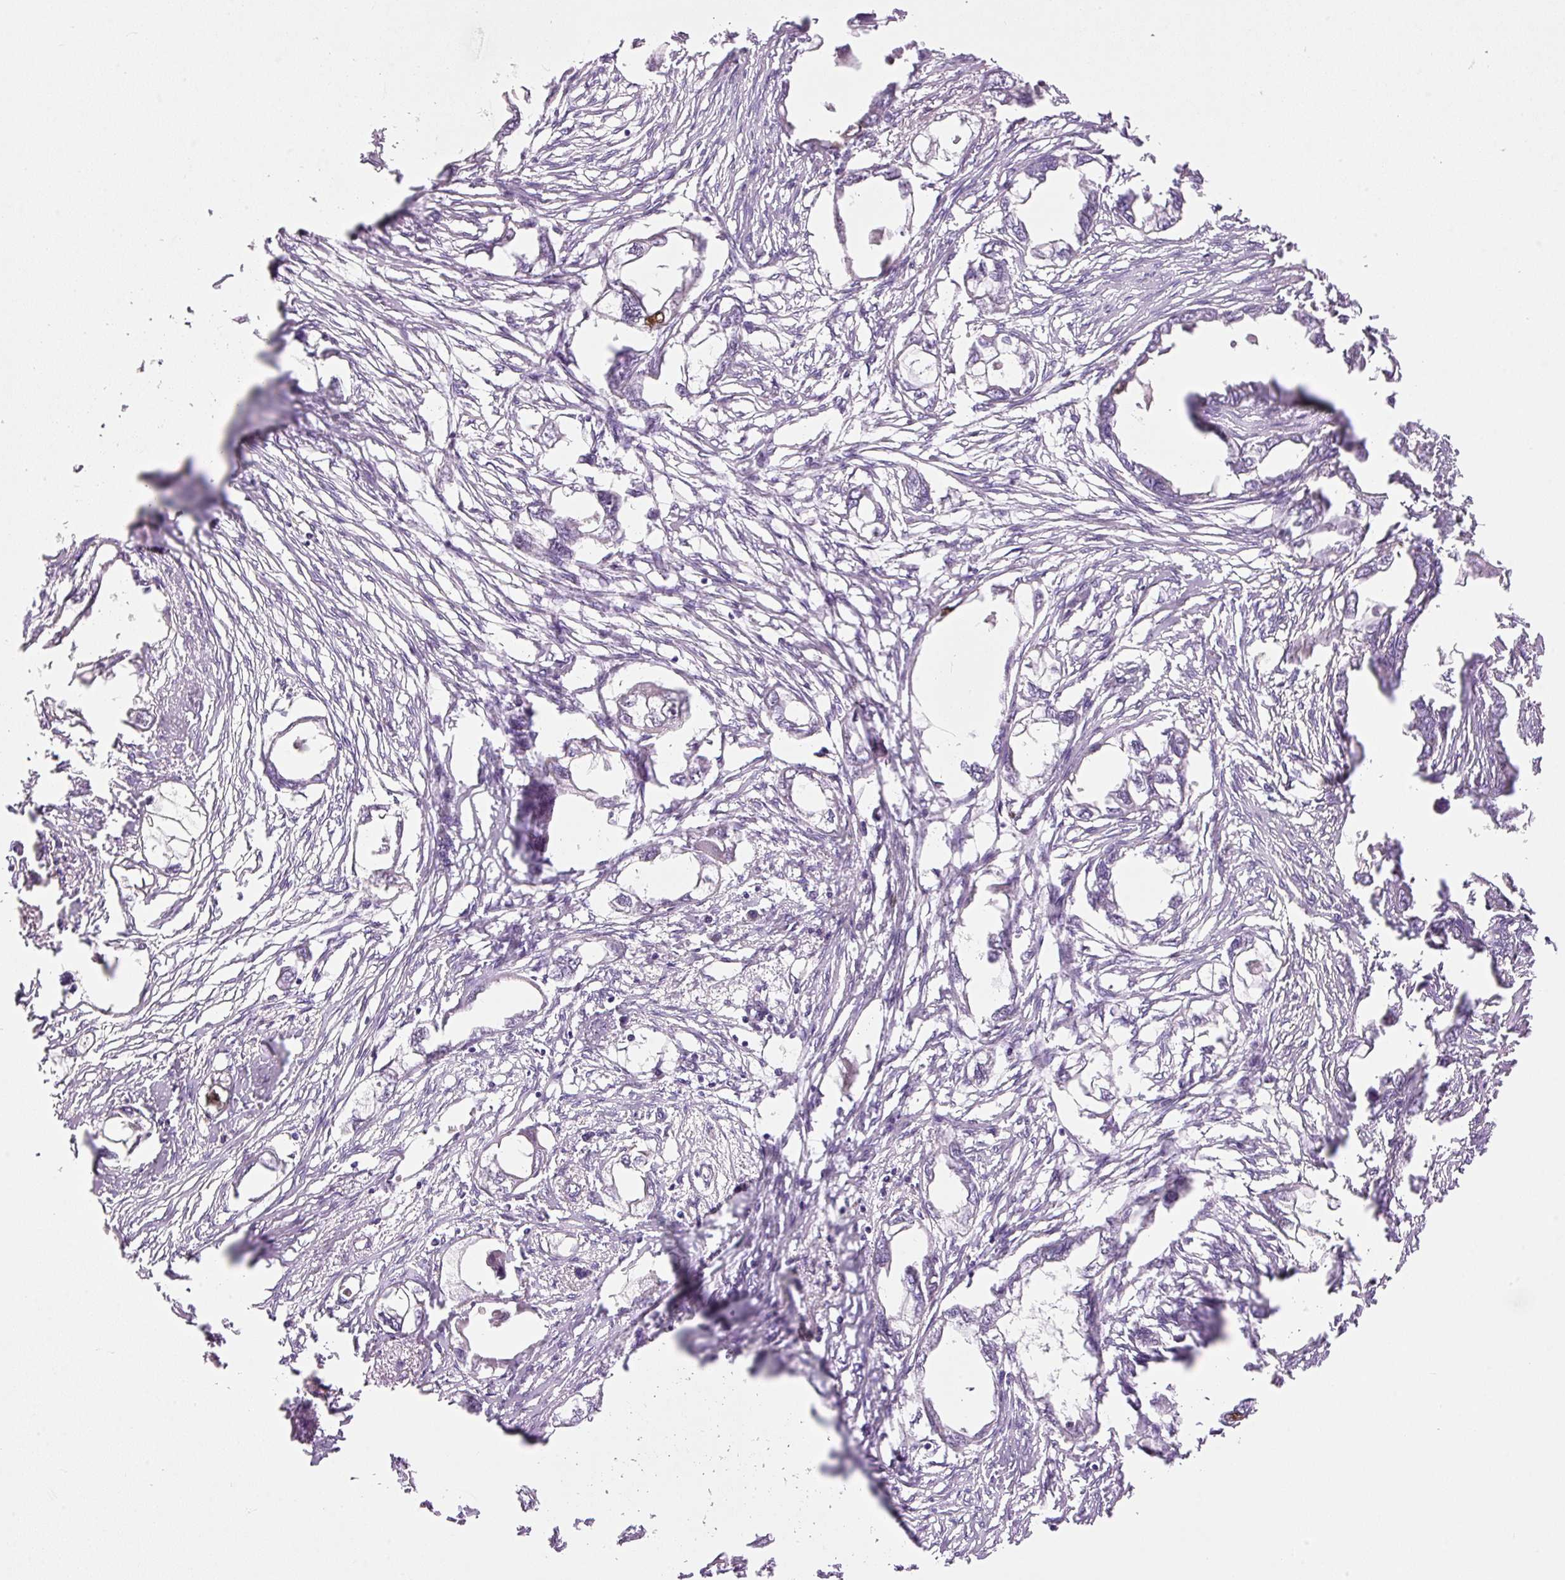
{"staining": {"intensity": "negative", "quantity": "none", "location": "none"}, "tissue": "endometrial cancer", "cell_type": "Tumor cells", "image_type": "cancer", "snomed": [{"axis": "morphology", "description": "Adenocarcinoma, NOS"}, {"axis": "morphology", "description": "Adenocarcinoma, metastatic, NOS"}, {"axis": "topography", "description": "Adipose tissue"}, {"axis": "topography", "description": "Endometrium"}], "caption": "This is an immunohistochemistry micrograph of endometrial cancer. There is no expression in tumor cells.", "gene": "KPNA2", "patient": {"sex": "female", "age": 67}}